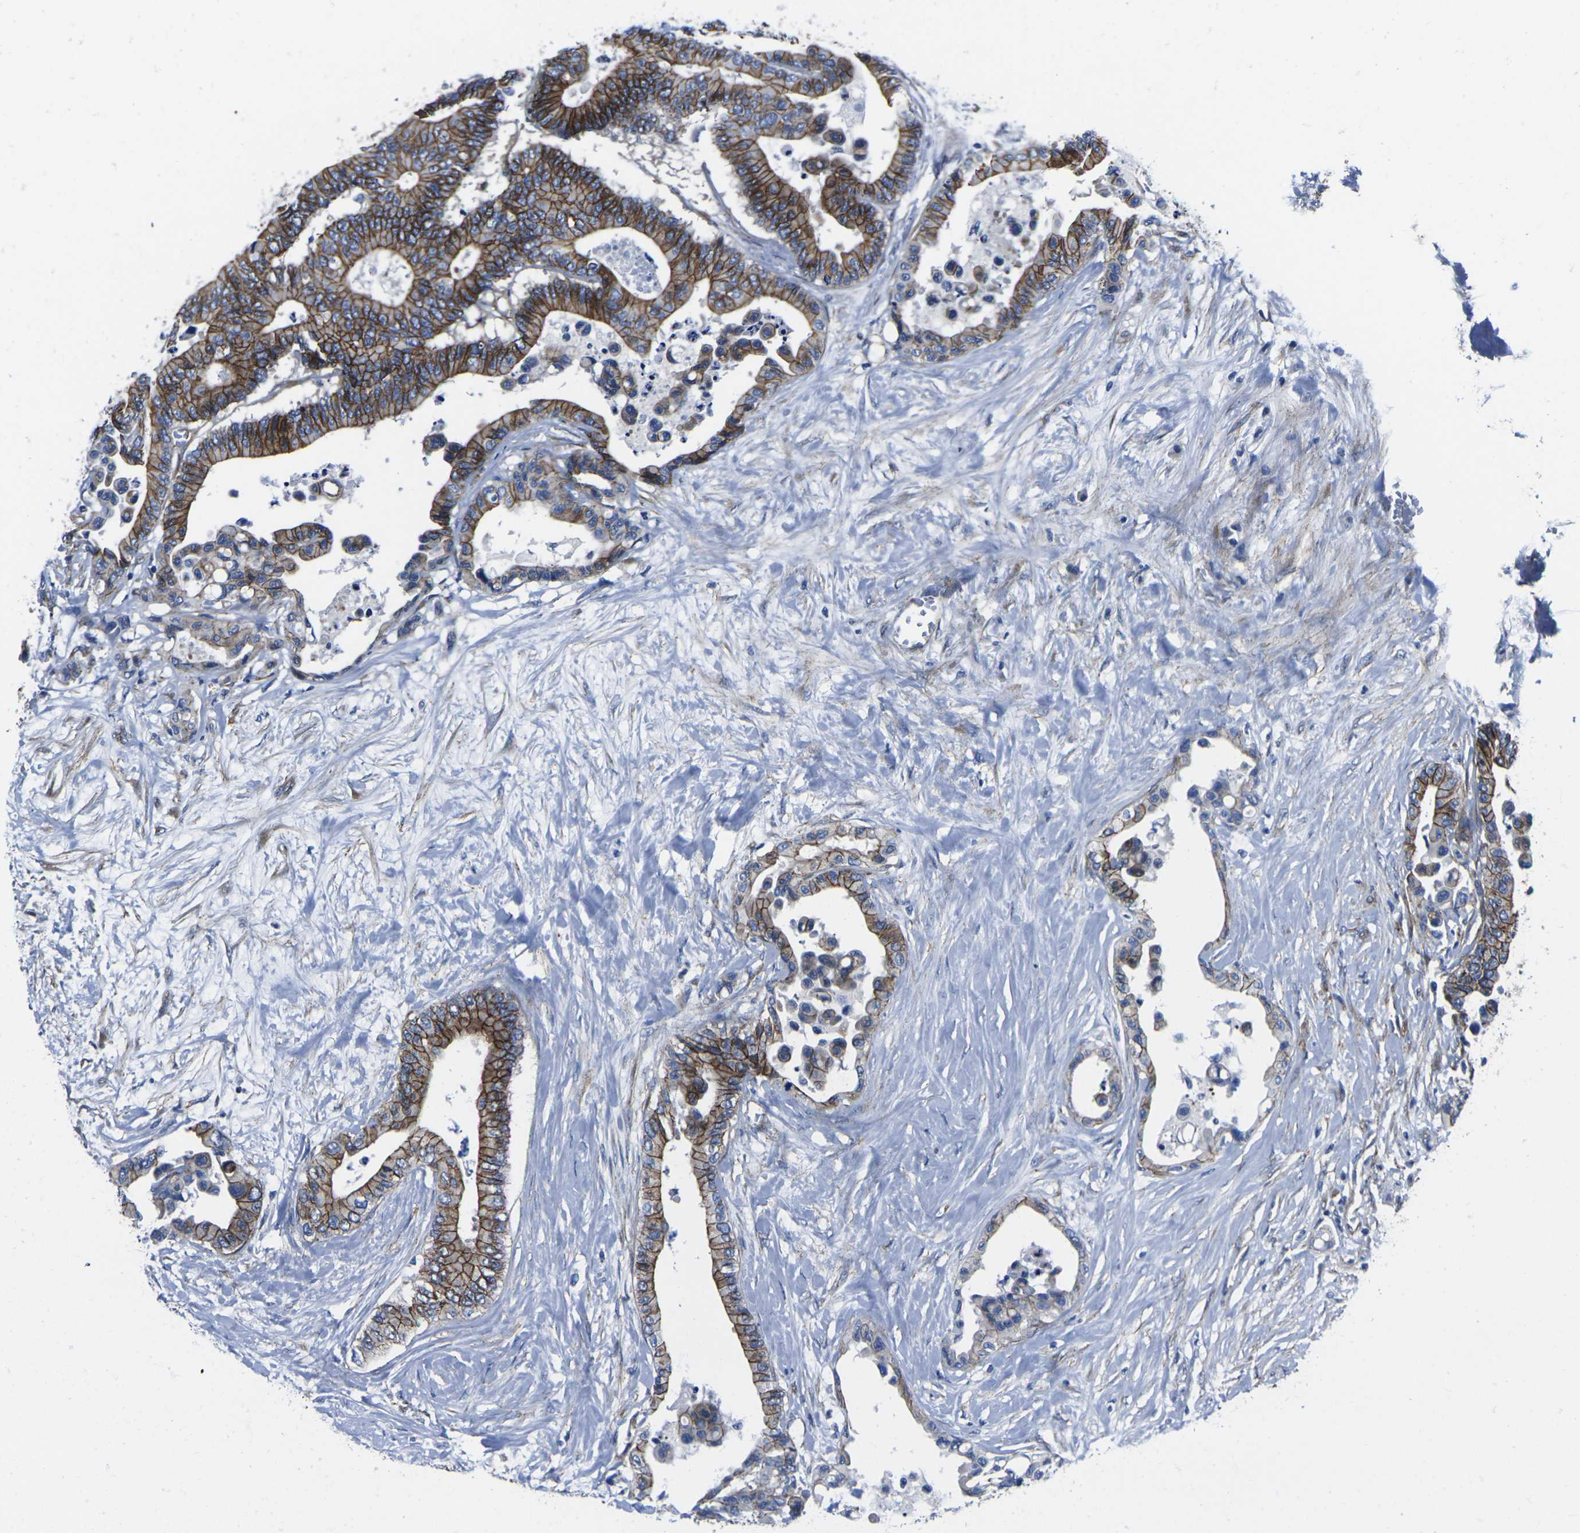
{"staining": {"intensity": "strong", "quantity": ">75%", "location": "cytoplasmic/membranous"}, "tissue": "colorectal cancer", "cell_type": "Tumor cells", "image_type": "cancer", "snomed": [{"axis": "morphology", "description": "Adenocarcinoma, NOS"}, {"axis": "topography", "description": "Colon"}], "caption": "Protein staining displays strong cytoplasmic/membranous expression in approximately >75% of tumor cells in adenocarcinoma (colorectal).", "gene": "NUMB", "patient": {"sex": "male", "age": 82}}